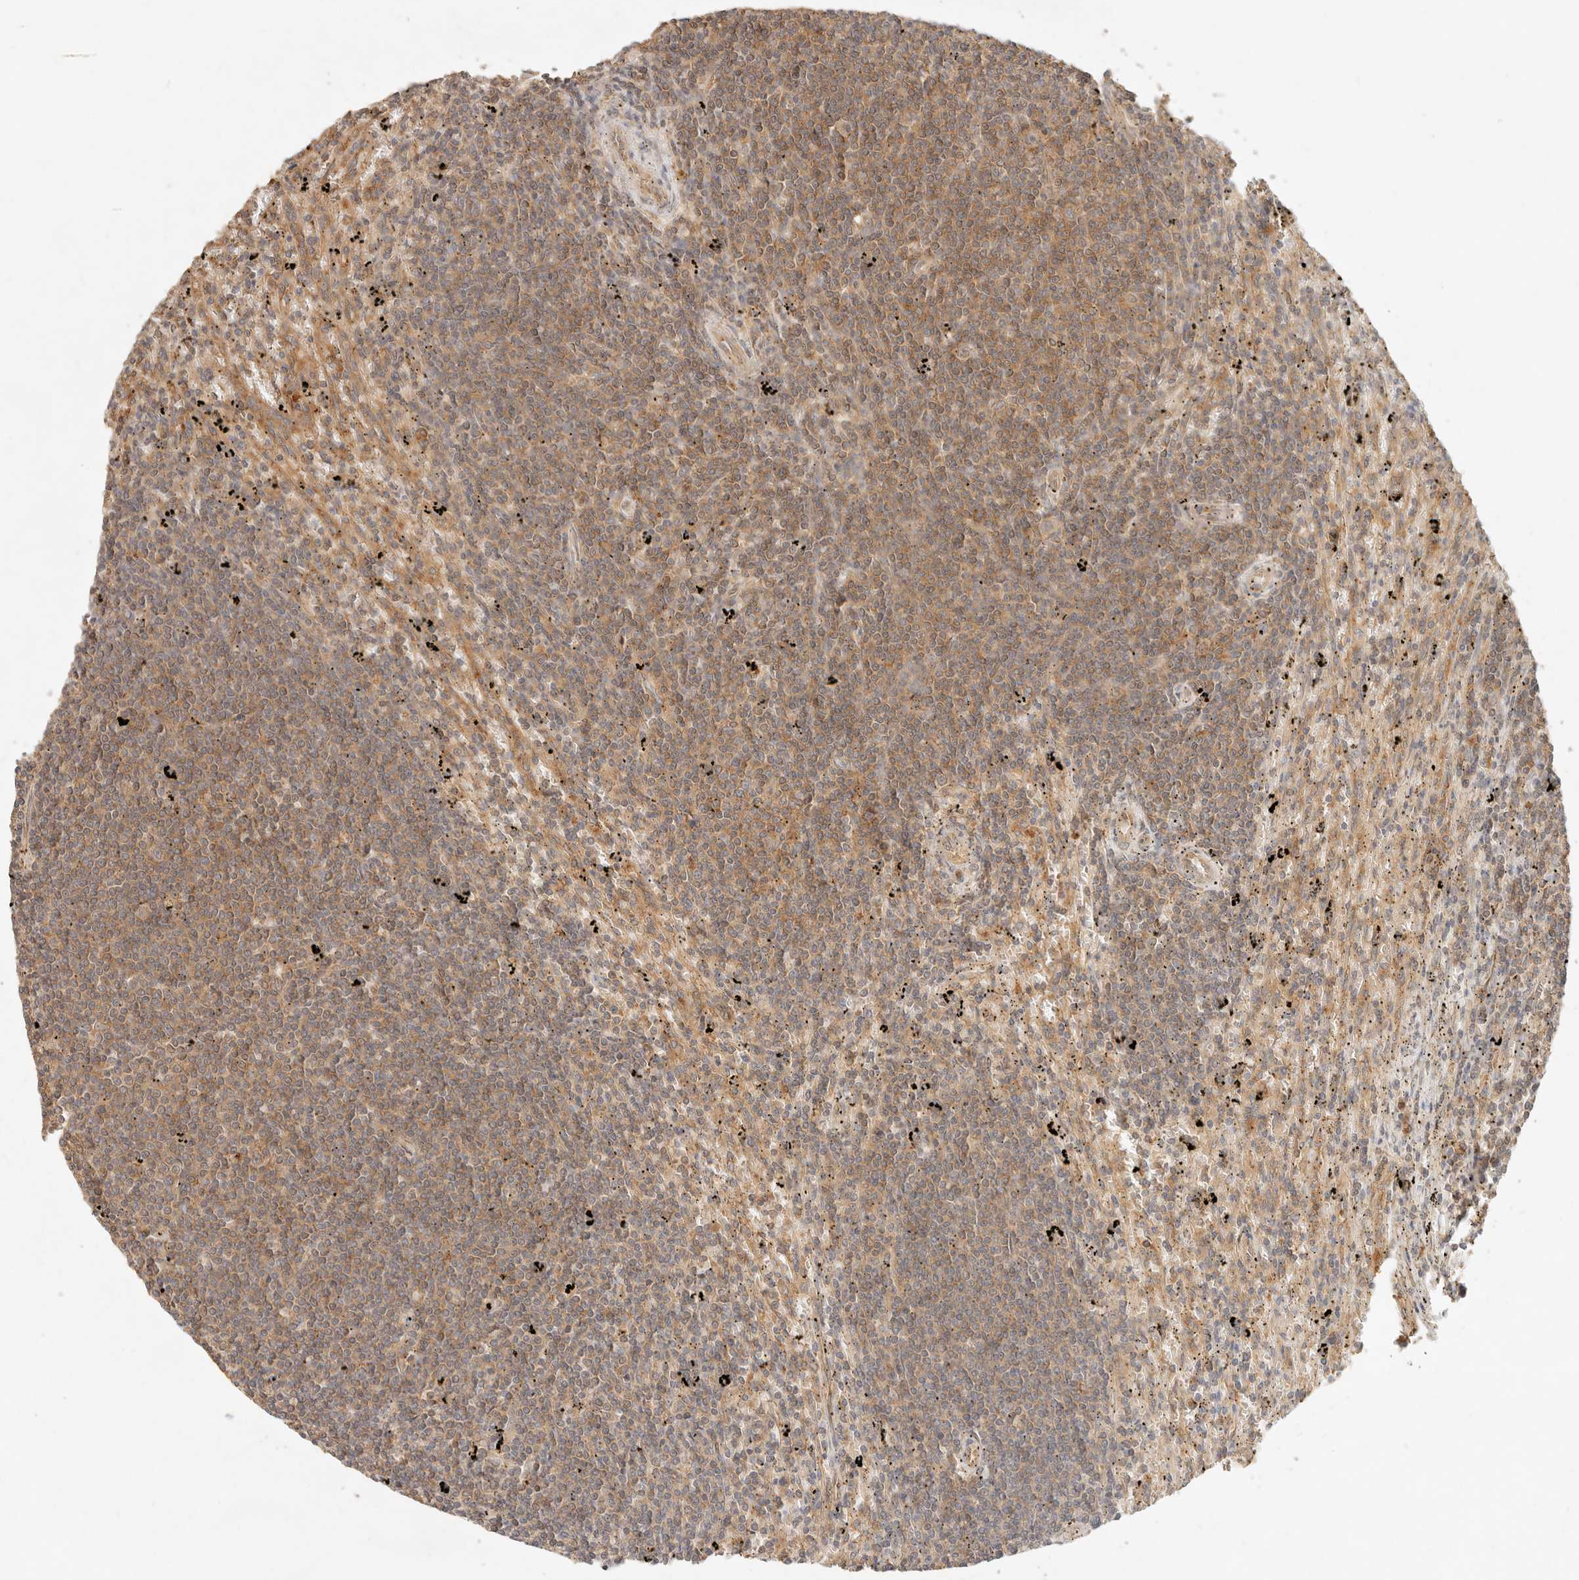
{"staining": {"intensity": "moderate", "quantity": ">75%", "location": "cytoplasmic/membranous"}, "tissue": "lymphoma", "cell_type": "Tumor cells", "image_type": "cancer", "snomed": [{"axis": "morphology", "description": "Malignant lymphoma, non-Hodgkin's type, Low grade"}, {"axis": "topography", "description": "Spleen"}], "caption": "Human lymphoma stained with a protein marker reveals moderate staining in tumor cells.", "gene": "HECTD3", "patient": {"sex": "male", "age": 76}}